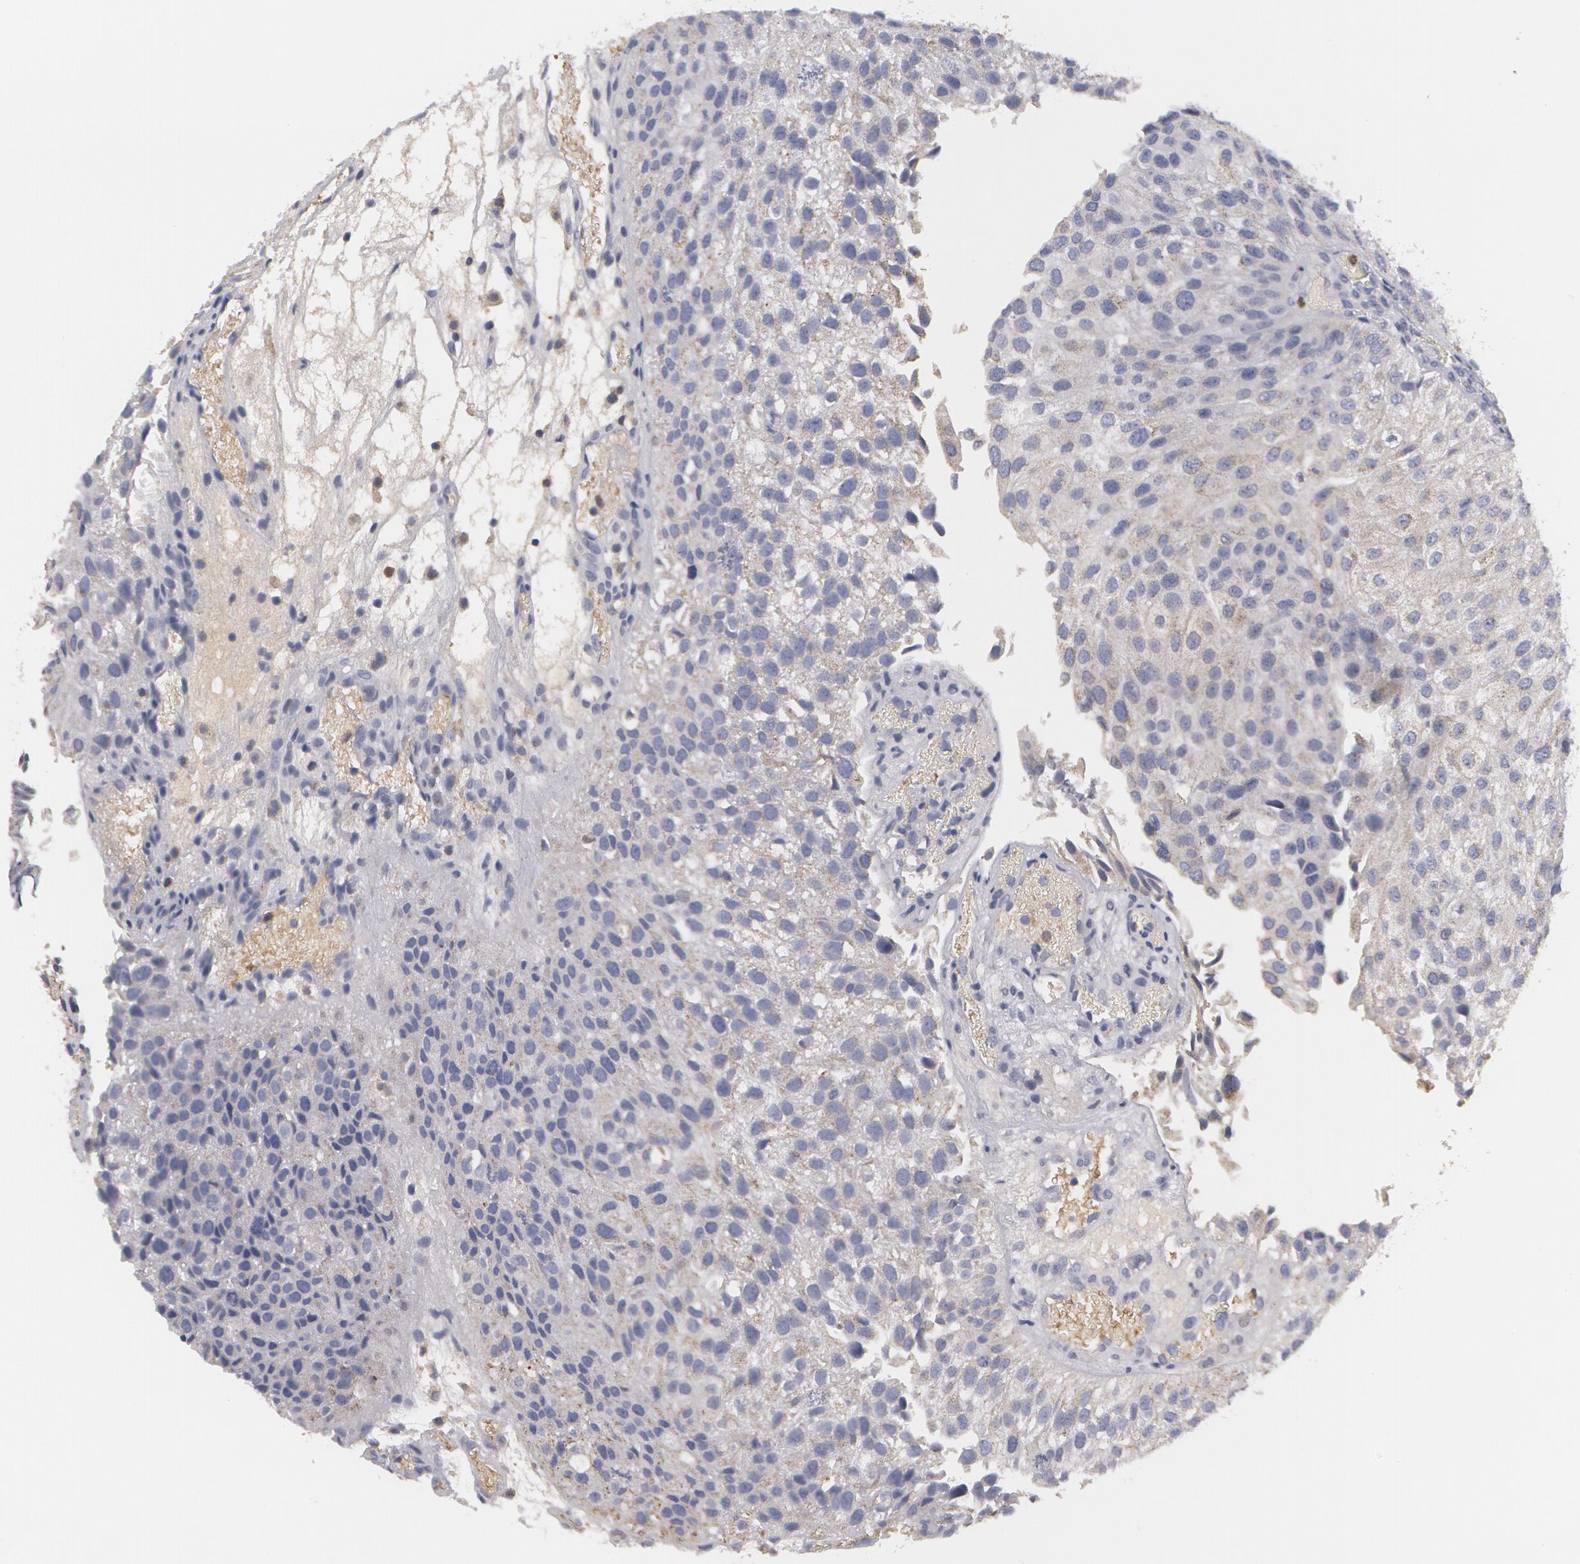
{"staining": {"intensity": "weak", "quantity": "25%-75%", "location": "cytoplasmic/membranous"}, "tissue": "urothelial cancer", "cell_type": "Tumor cells", "image_type": "cancer", "snomed": [{"axis": "morphology", "description": "Urothelial carcinoma, Low grade"}, {"axis": "topography", "description": "Urinary bladder"}], "caption": "The image demonstrates staining of urothelial carcinoma (low-grade), revealing weak cytoplasmic/membranous protein positivity (brown color) within tumor cells.", "gene": "CAT", "patient": {"sex": "female", "age": 89}}